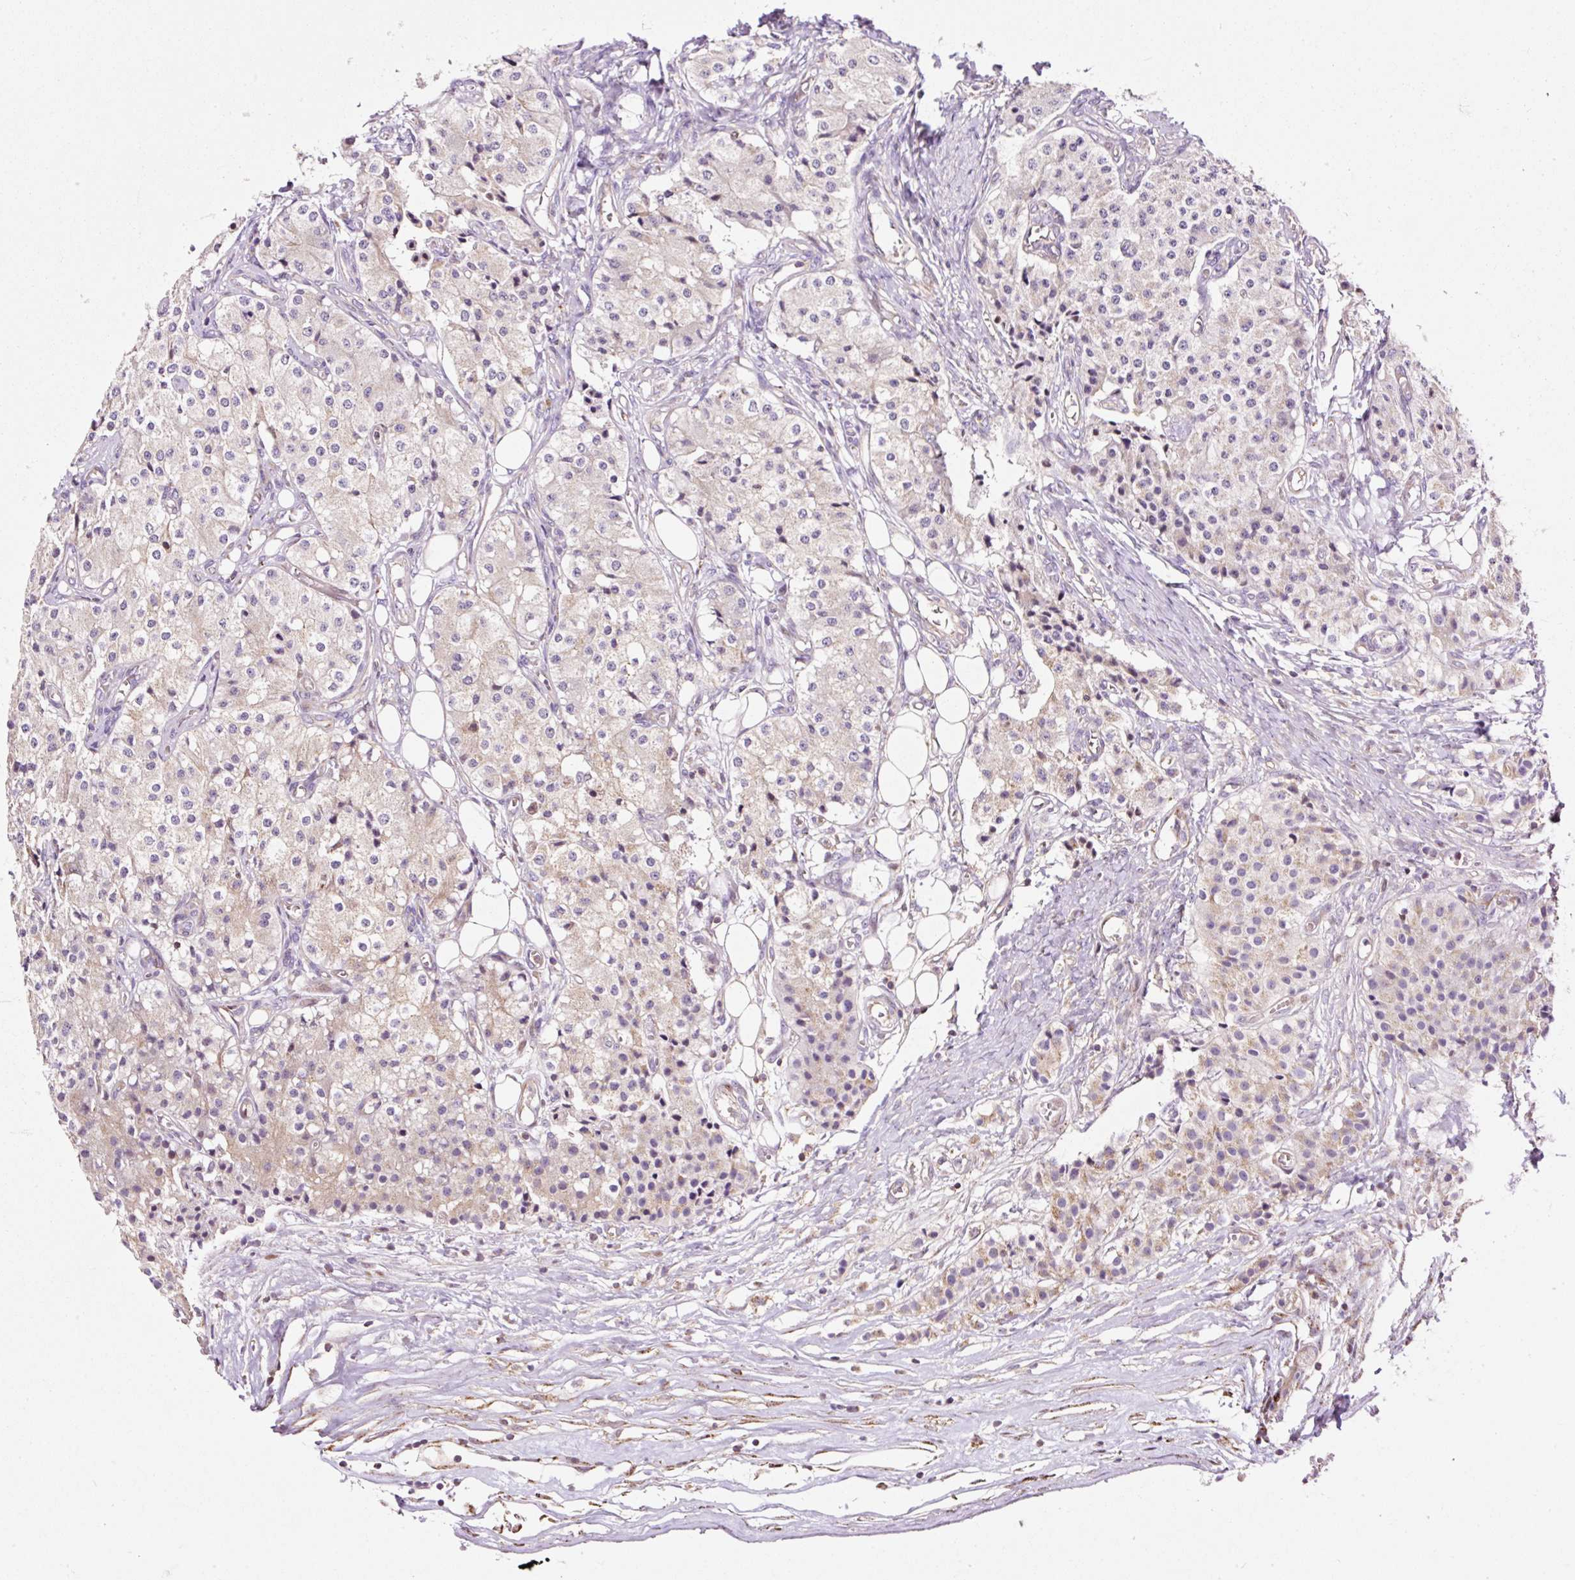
{"staining": {"intensity": "weak", "quantity": "<25%", "location": "cytoplasmic/membranous"}, "tissue": "carcinoid", "cell_type": "Tumor cells", "image_type": "cancer", "snomed": [{"axis": "morphology", "description": "Carcinoid, malignant, NOS"}, {"axis": "topography", "description": "Colon"}], "caption": "The histopathology image displays no staining of tumor cells in malignant carcinoid.", "gene": "BOLA3", "patient": {"sex": "female", "age": 52}}